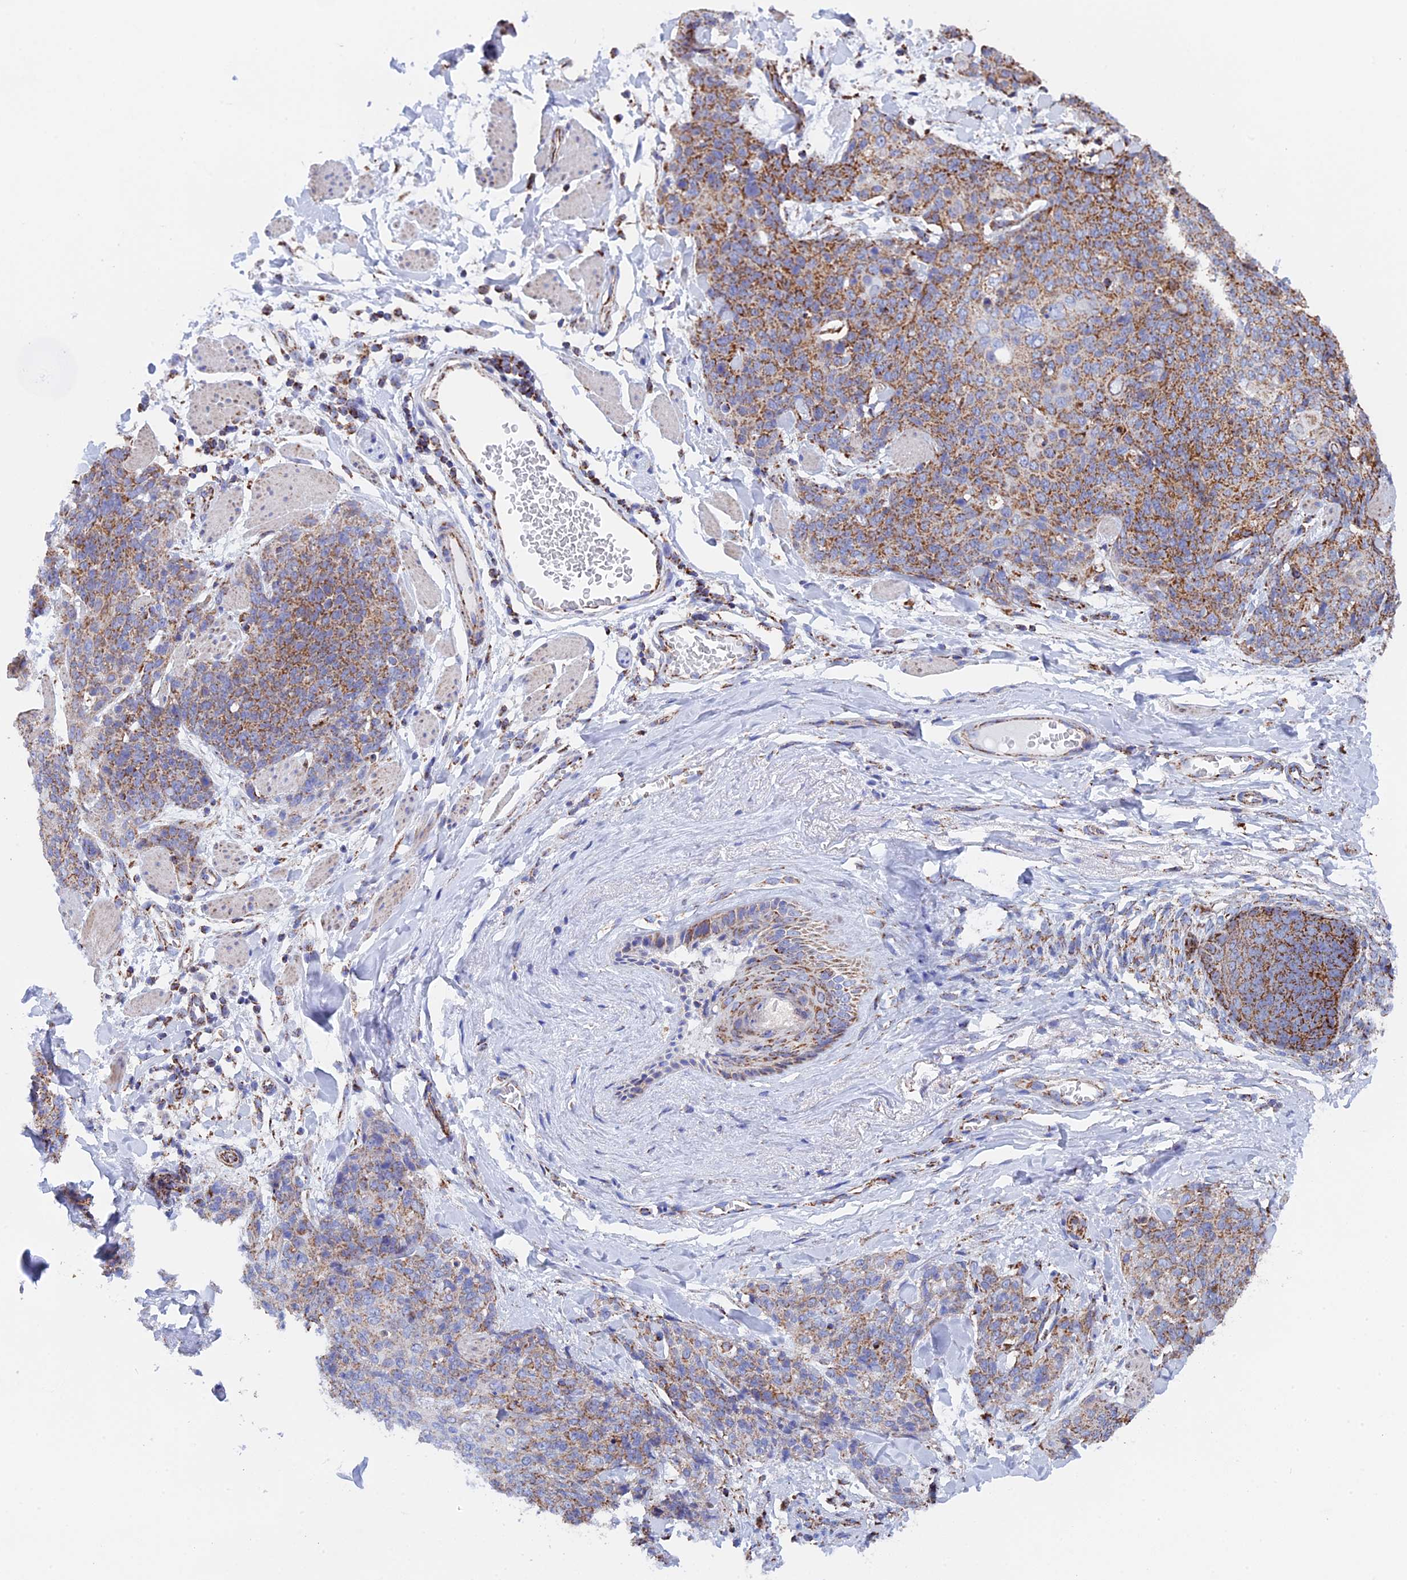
{"staining": {"intensity": "moderate", "quantity": ">75%", "location": "cytoplasmic/membranous"}, "tissue": "skin cancer", "cell_type": "Tumor cells", "image_type": "cancer", "snomed": [{"axis": "morphology", "description": "Squamous cell carcinoma, NOS"}, {"axis": "topography", "description": "Skin"}, {"axis": "topography", "description": "Vulva"}], "caption": "Human skin squamous cell carcinoma stained for a protein (brown) demonstrates moderate cytoplasmic/membranous positive staining in approximately >75% of tumor cells.", "gene": "NDUFA5", "patient": {"sex": "female", "age": 85}}